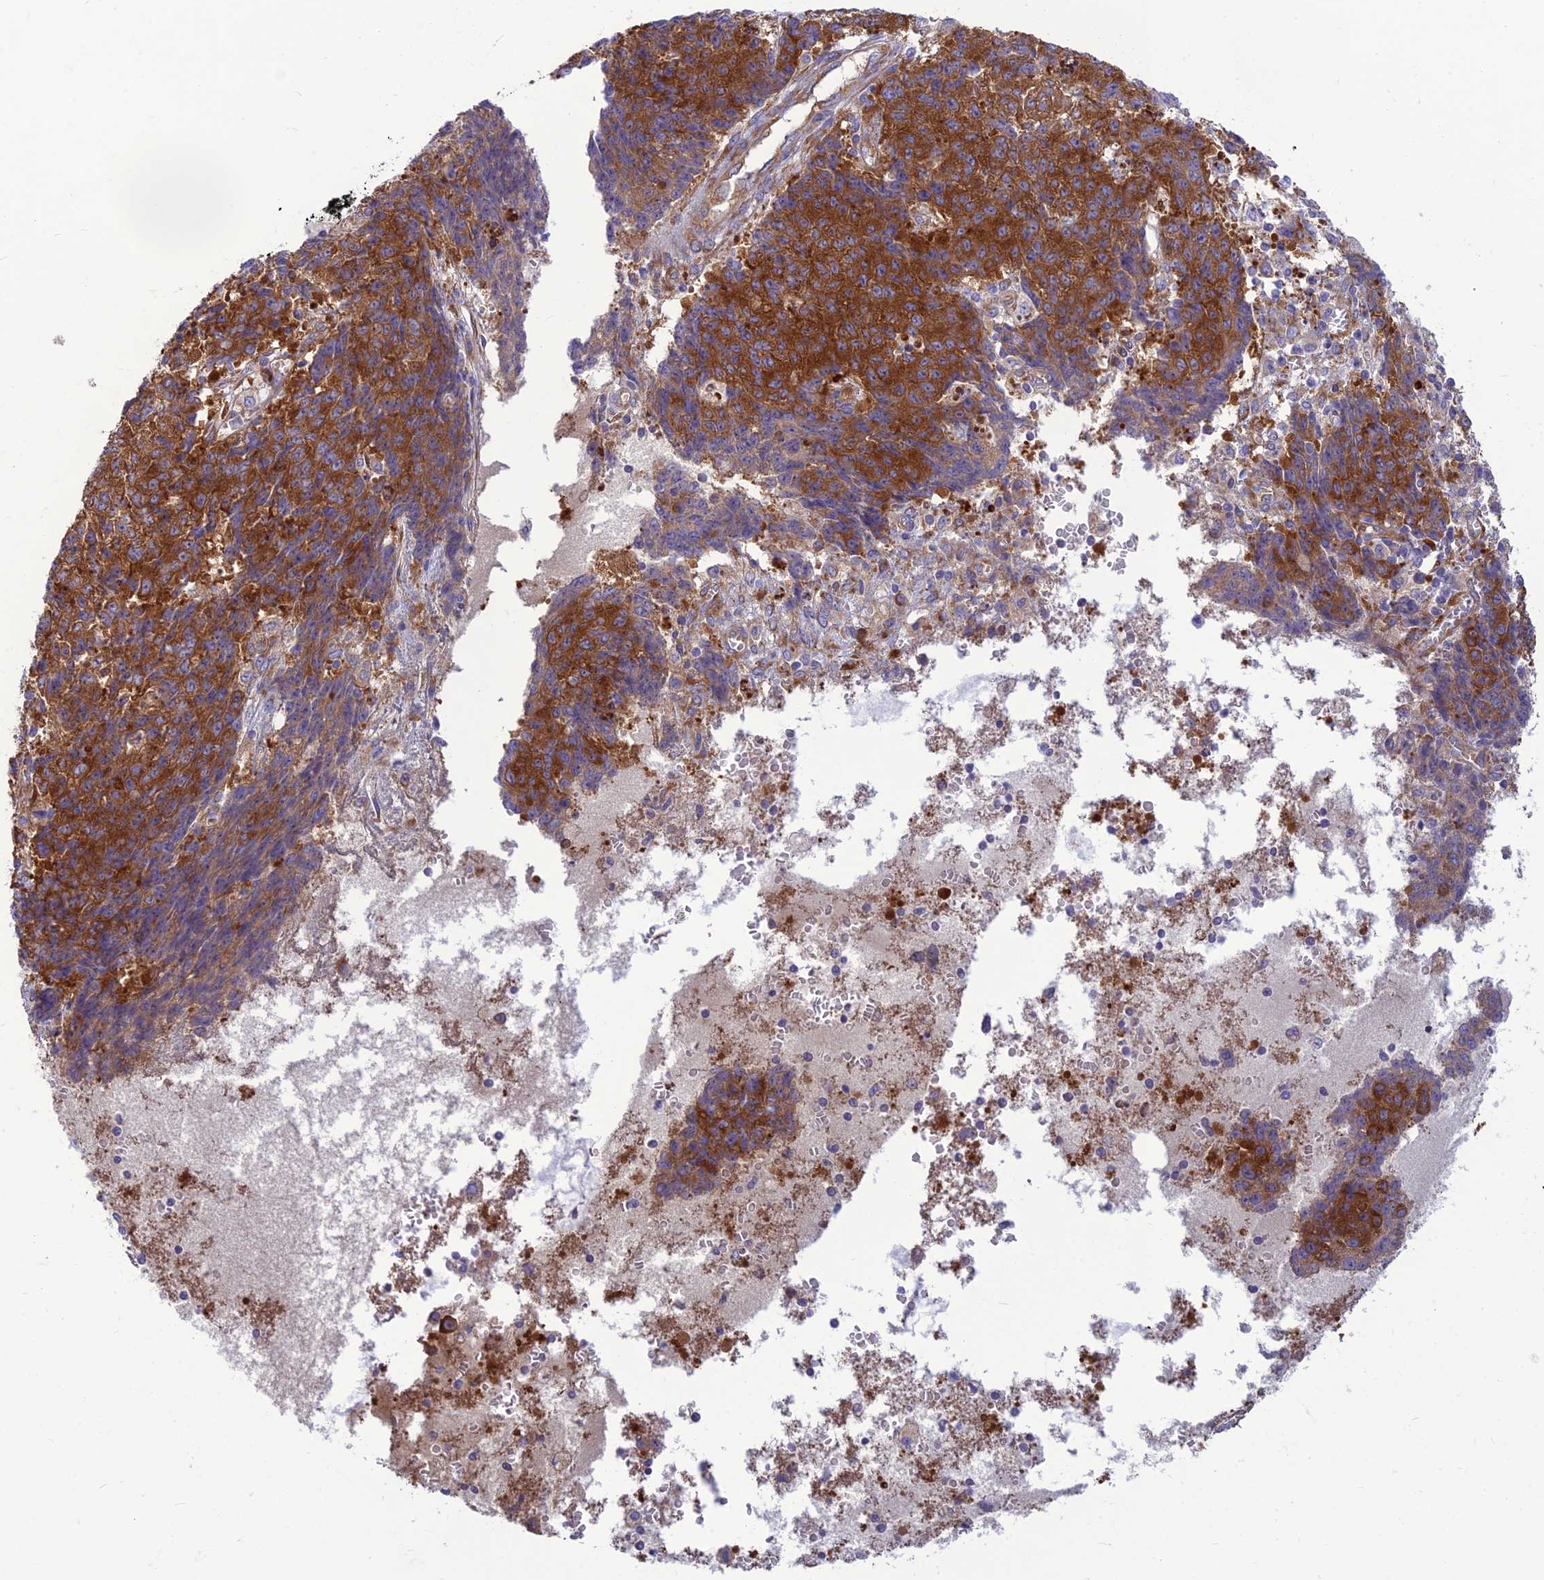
{"staining": {"intensity": "strong", "quantity": ">75%", "location": "cytoplasmic/membranous"}, "tissue": "ovarian cancer", "cell_type": "Tumor cells", "image_type": "cancer", "snomed": [{"axis": "morphology", "description": "Carcinoma, endometroid"}, {"axis": "topography", "description": "Ovary"}], "caption": "A high-resolution histopathology image shows immunohistochemistry (IHC) staining of ovarian cancer (endometroid carcinoma), which reveals strong cytoplasmic/membranous positivity in about >75% of tumor cells. The staining was performed using DAB (3,3'-diaminobenzidine) to visualize the protein expression in brown, while the nuclei were stained in blue with hematoxylin (Magnification: 20x).", "gene": "RPL17-C18orf32", "patient": {"sex": "female", "age": 42}}